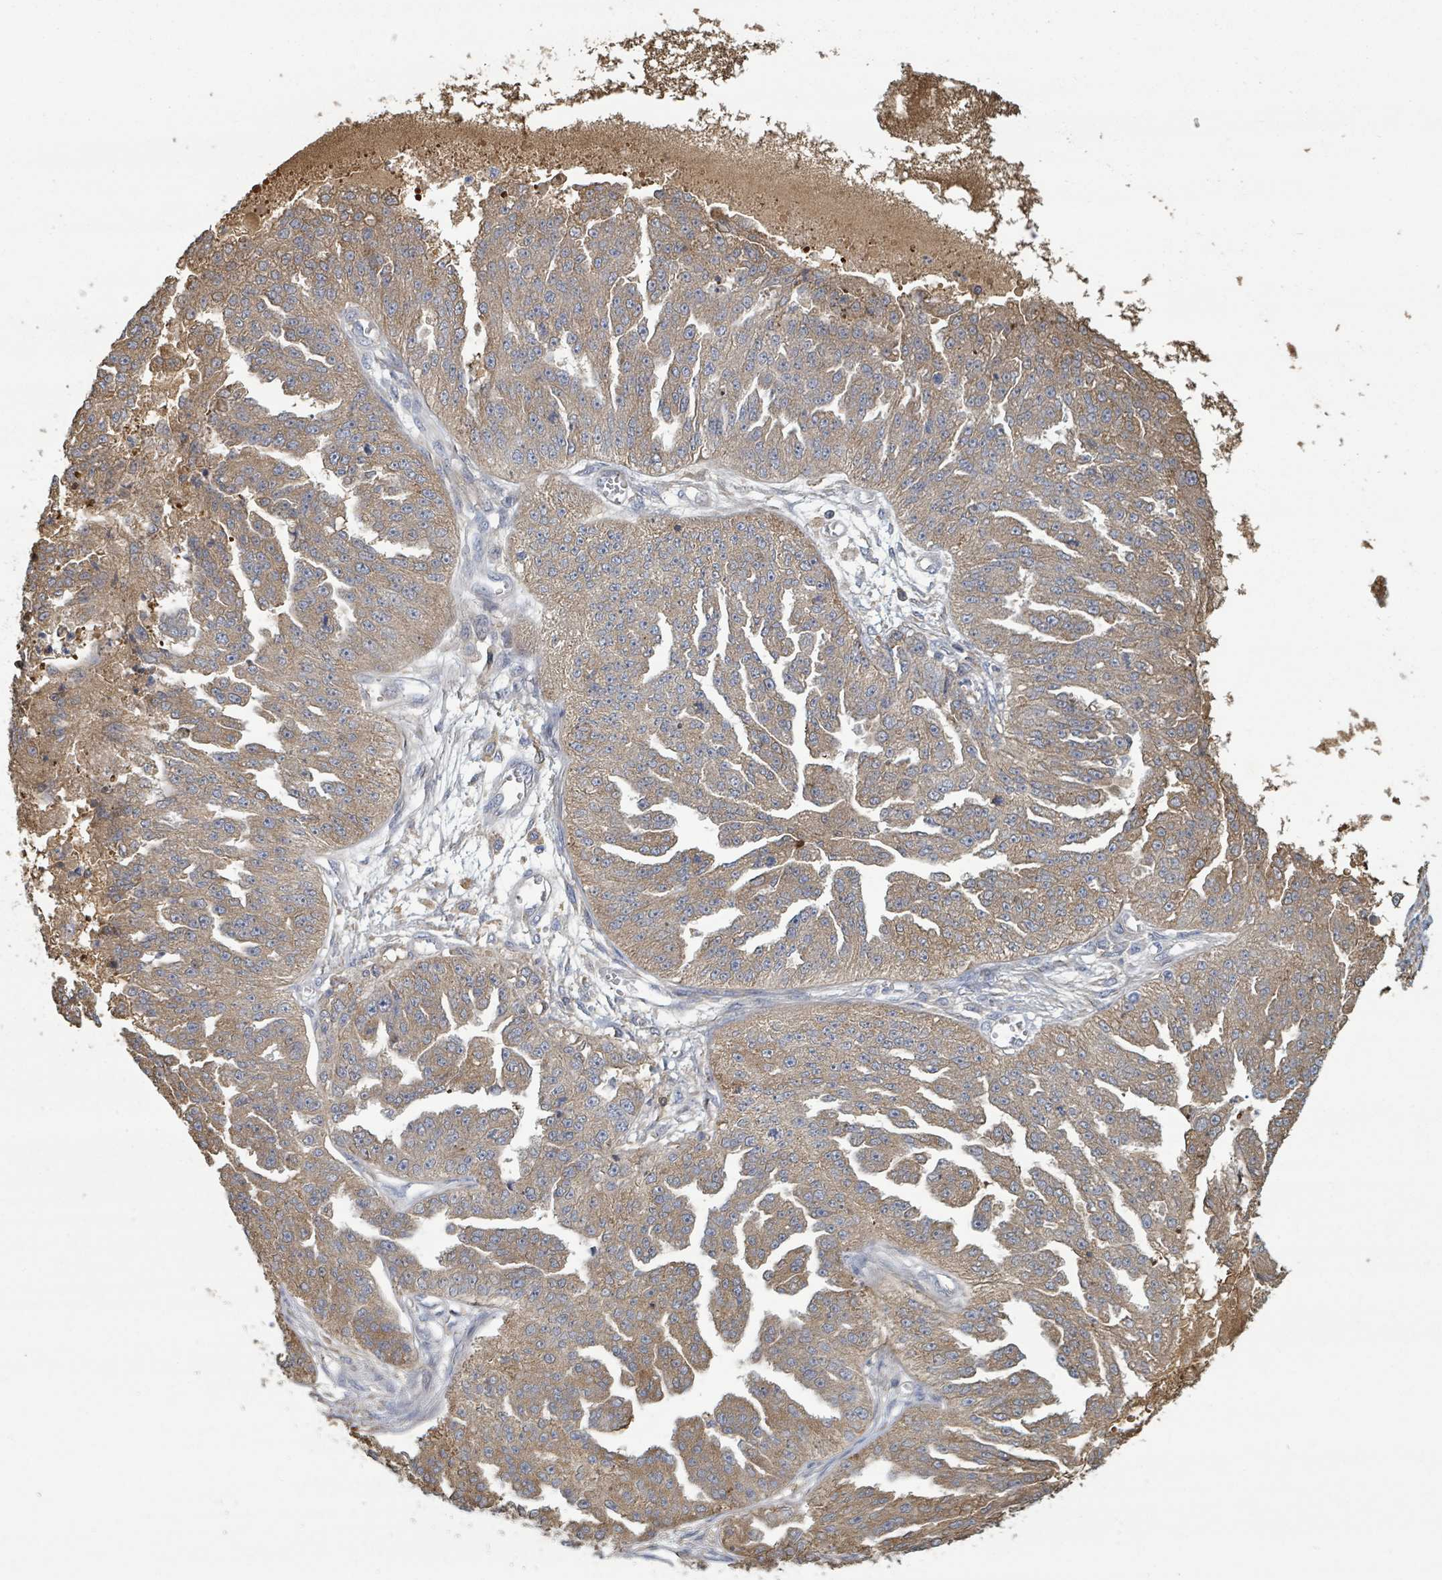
{"staining": {"intensity": "moderate", "quantity": ">75%", "location": "cytoplasmic/membranous"}, "tissue": "ovarian cancer", "cell_type": "Tumor cells", "image_type": "cancer", "snomed": [{"axis": "morphology", "description": "Cystadenocarcinoma, serous, NOS"}, {"axis": "topography", "description": "Ovary"}], "caption": "Serous cystadenocarcinoma (ovarian) stained with immunohistochemistry exhibits moderate cytoplasmic/membranous positivity in approximately >75% of tumor cells.", "gene": "GABBR1", "patient": {"sex": "female", "age": 58}}